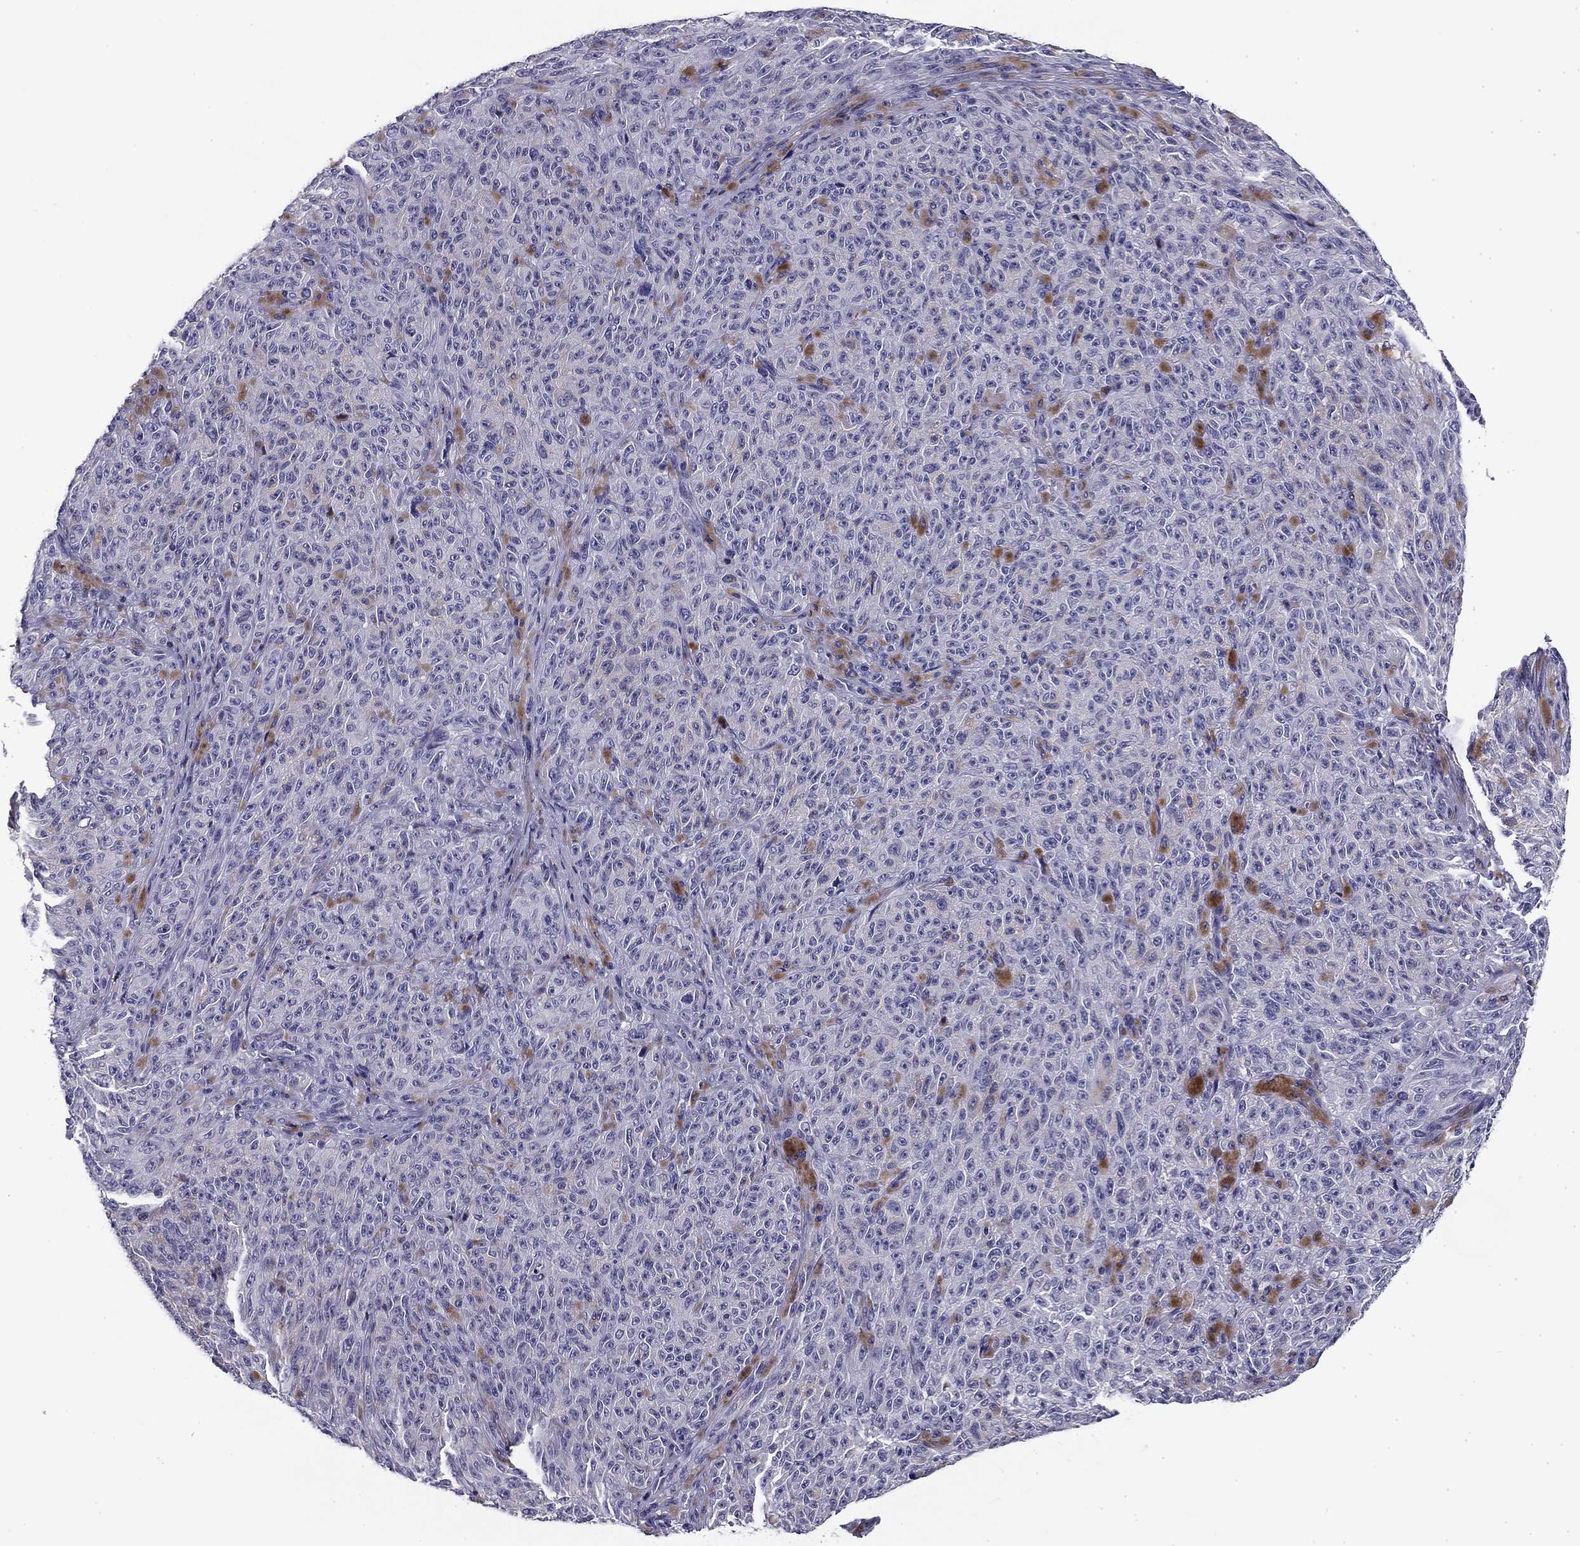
{"staining": {"intensity": "negative", "quantity": "none", "location": "none"}, "tissue": "melanoma", "cell_type": "Tumor cells", "image_type": "cancer", "snomed": [{"axis": "morphology", "description": "Malignant melanoma, NOS"}, {"axis": "topography", "description": "Skin"}], "caption": "This photomicrograph is of malignant melanoma stained with immunohistochemistry to label a protein in brown with the nuclei are counter-stained blue. There is no positivity in tumor cells.", "gene": "FLNC", "patient": {"sex": "female", "age": 82}}